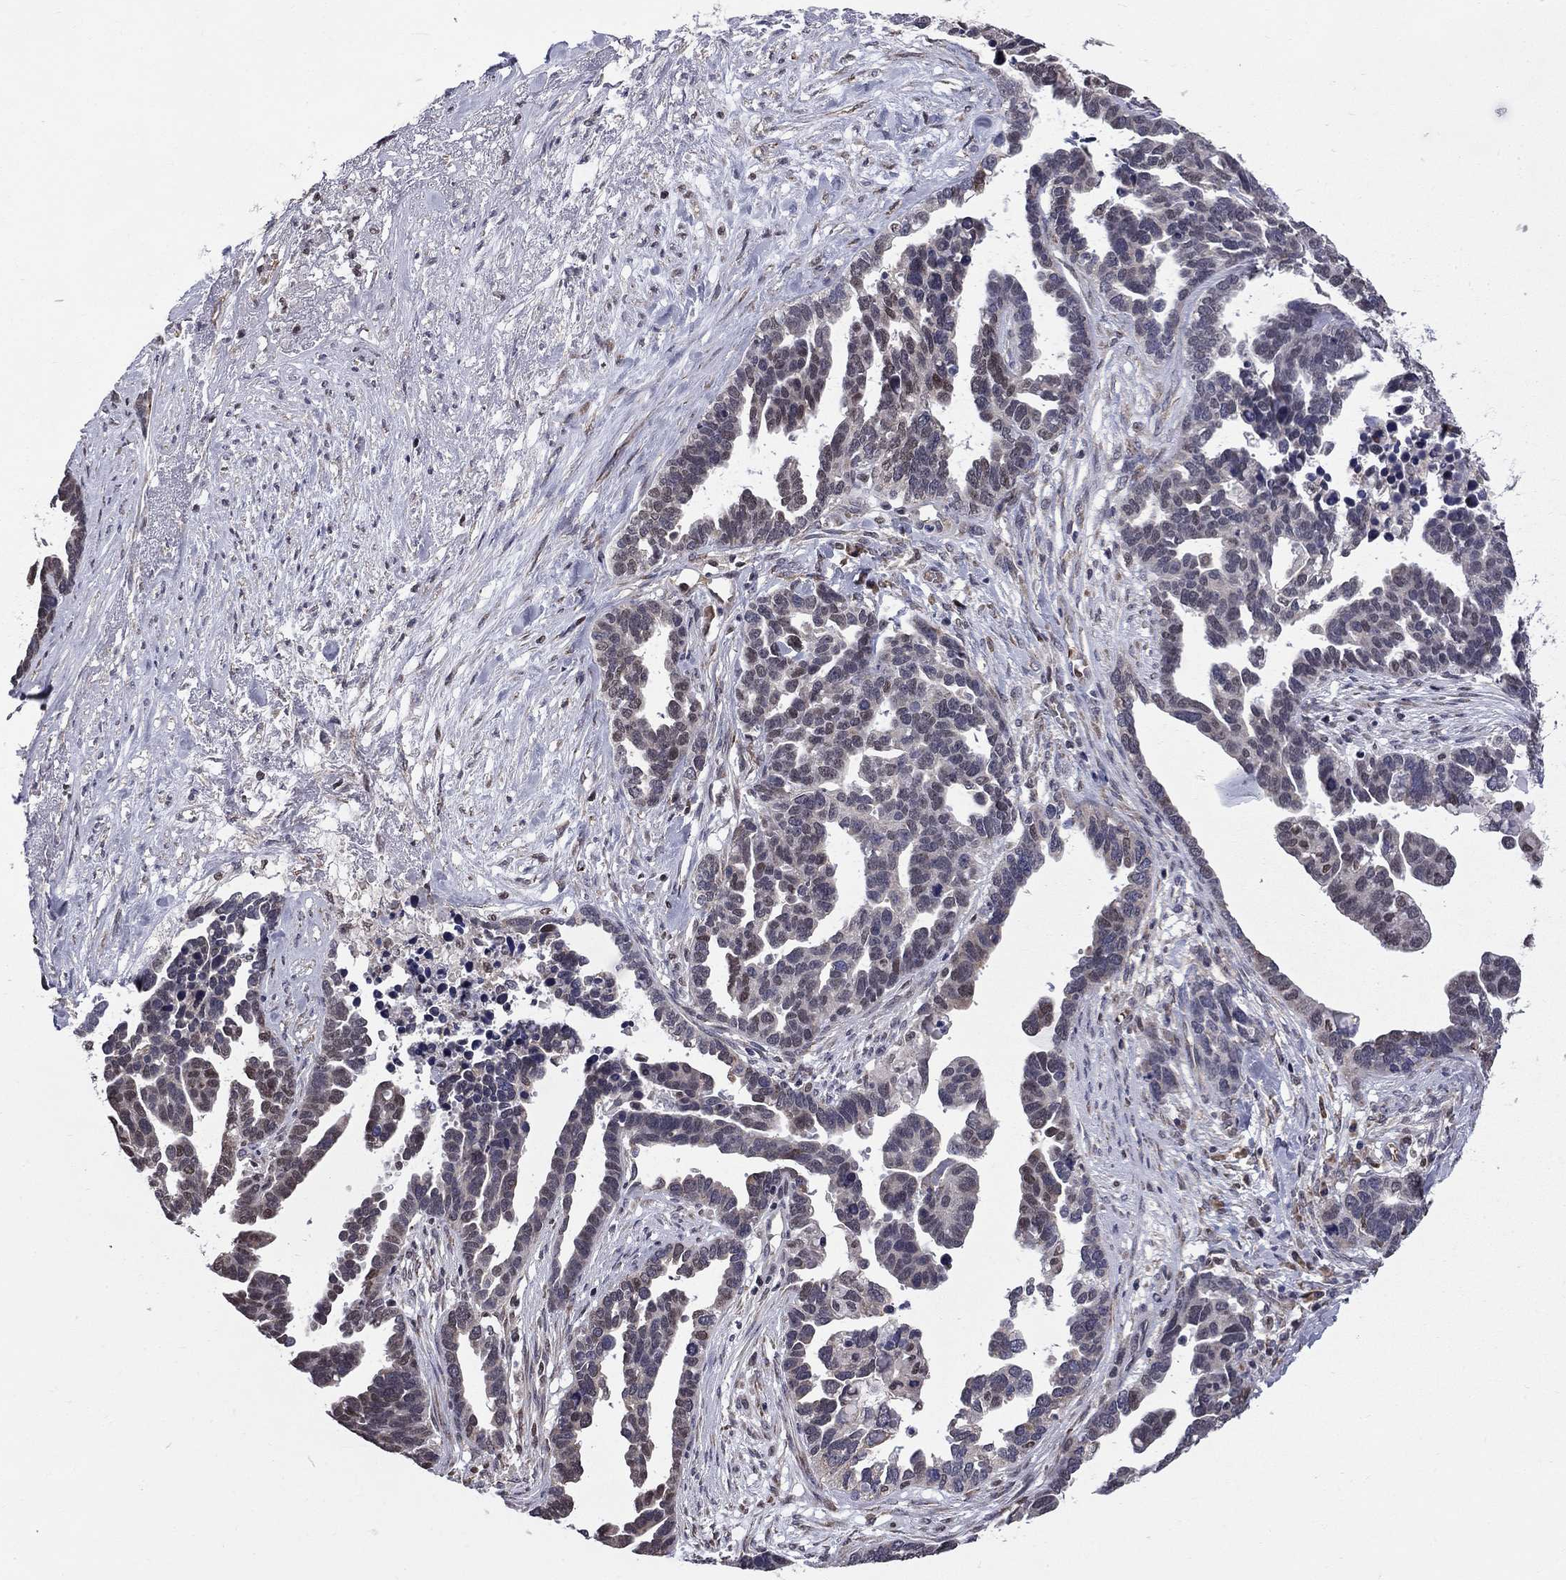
{"staining": {"intensity": "weak", "quantity": "<25%", "location": "nuclear"}, "tissue": "ovarian cancer", "cell_type": "Tumor cells", "image_type": "cancer", "snomed": [{"axis": "morphology", "description": "Cystadenocarcinoma, serous, NOS"}, {"axis": "topography", "description": "Ovary"}], "caption": "Immunohistochemical staining of human ovarian cancer displays no significant positivity in tumor cells.", "gene": "HSPB2", "patient": {"sex": "female", "age": 54}}